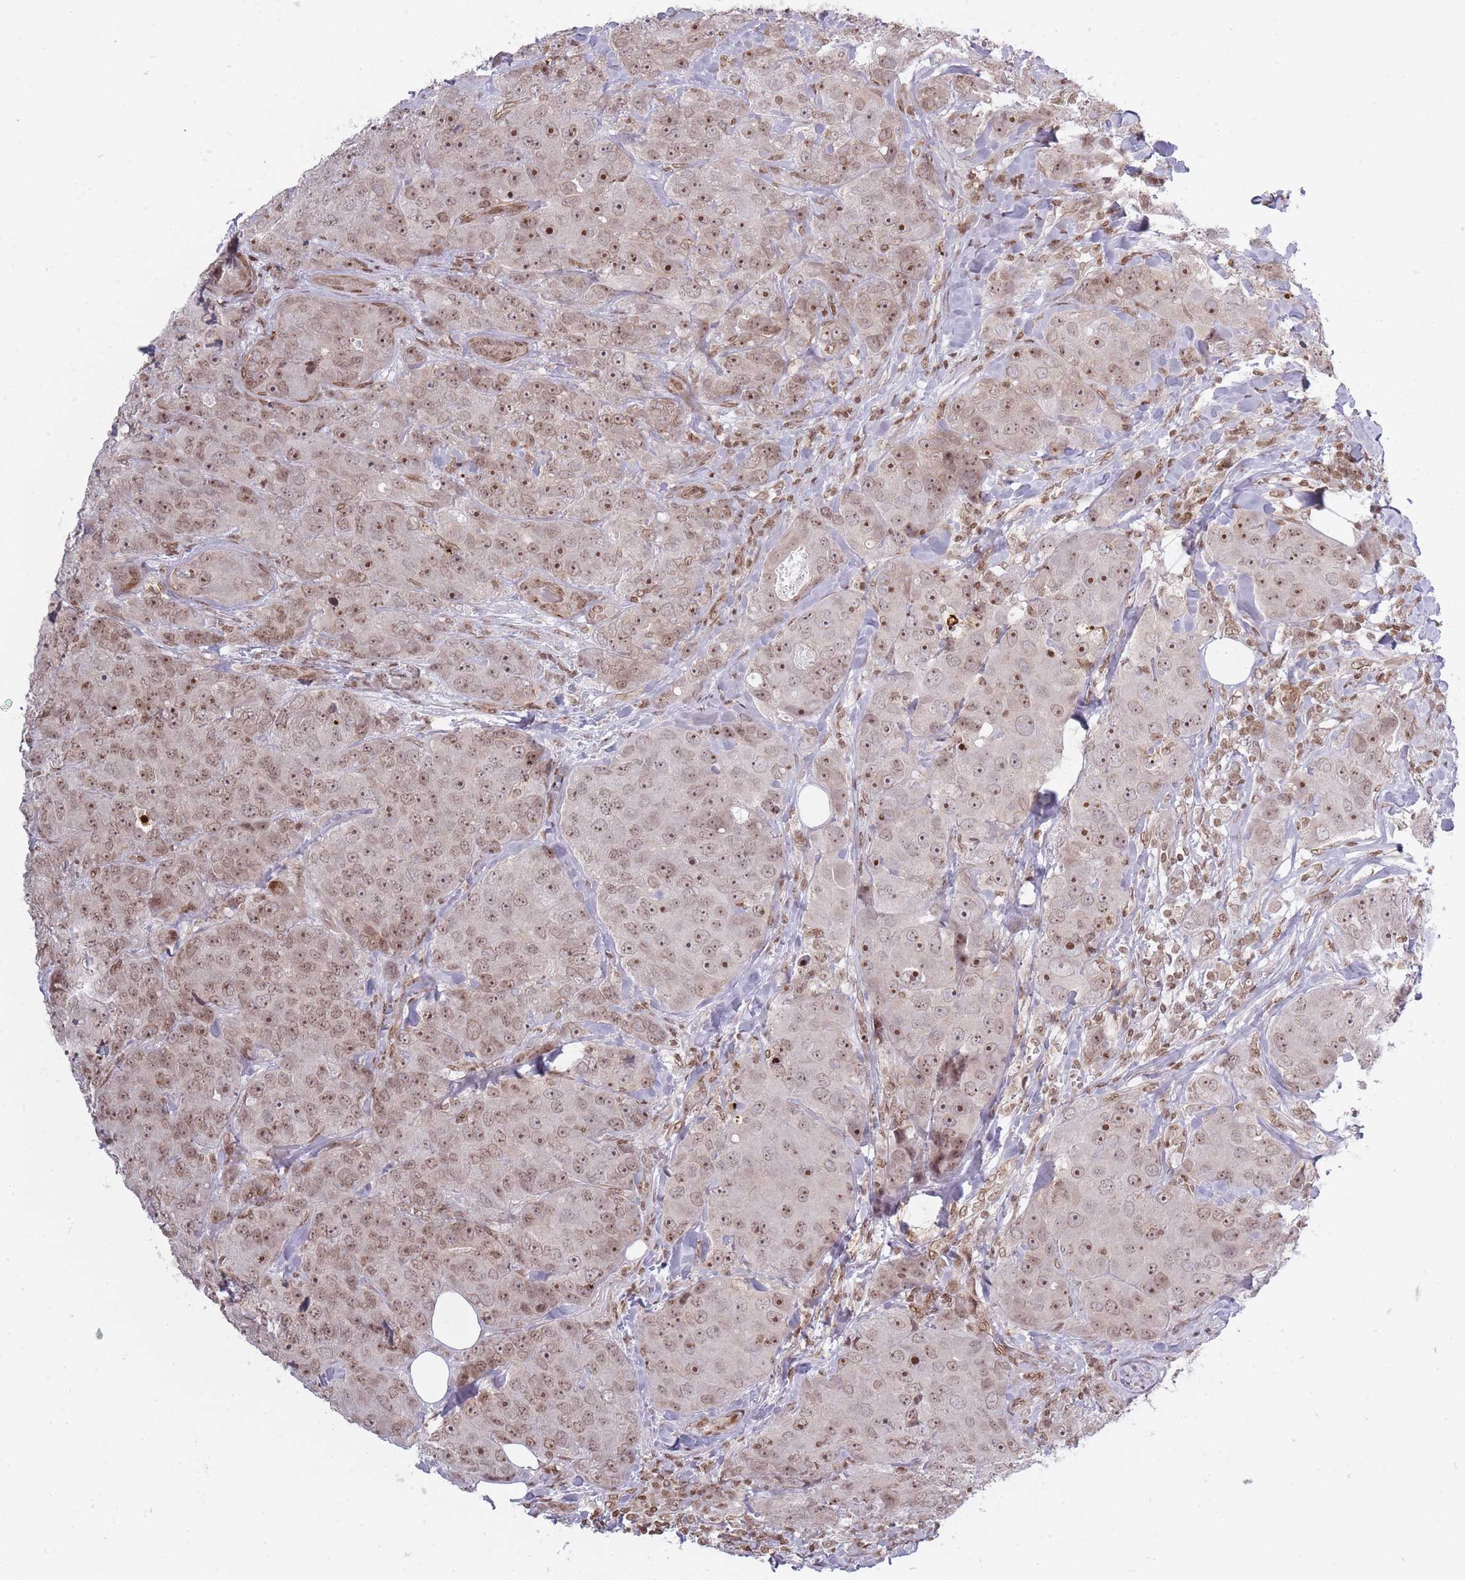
{"staining": {"intensity": "moderate", "quantity": ">75%", "location": "nuclear"}, "tissue": "breast cancer", "cell_type": "Tumor cells", "image_type": "cancer", "snomed": [{"axis": "morphology", "description": "Duct carcinoma"}, {"axis": "topography", "description": "Breast"}], "caption": "Human breast invasive ductal carcinoma stained with a protein marker demonstrates moderate staining in tumor cells.", "gene": "TMC6", "patient": {"sex": "female", "age": 43}}